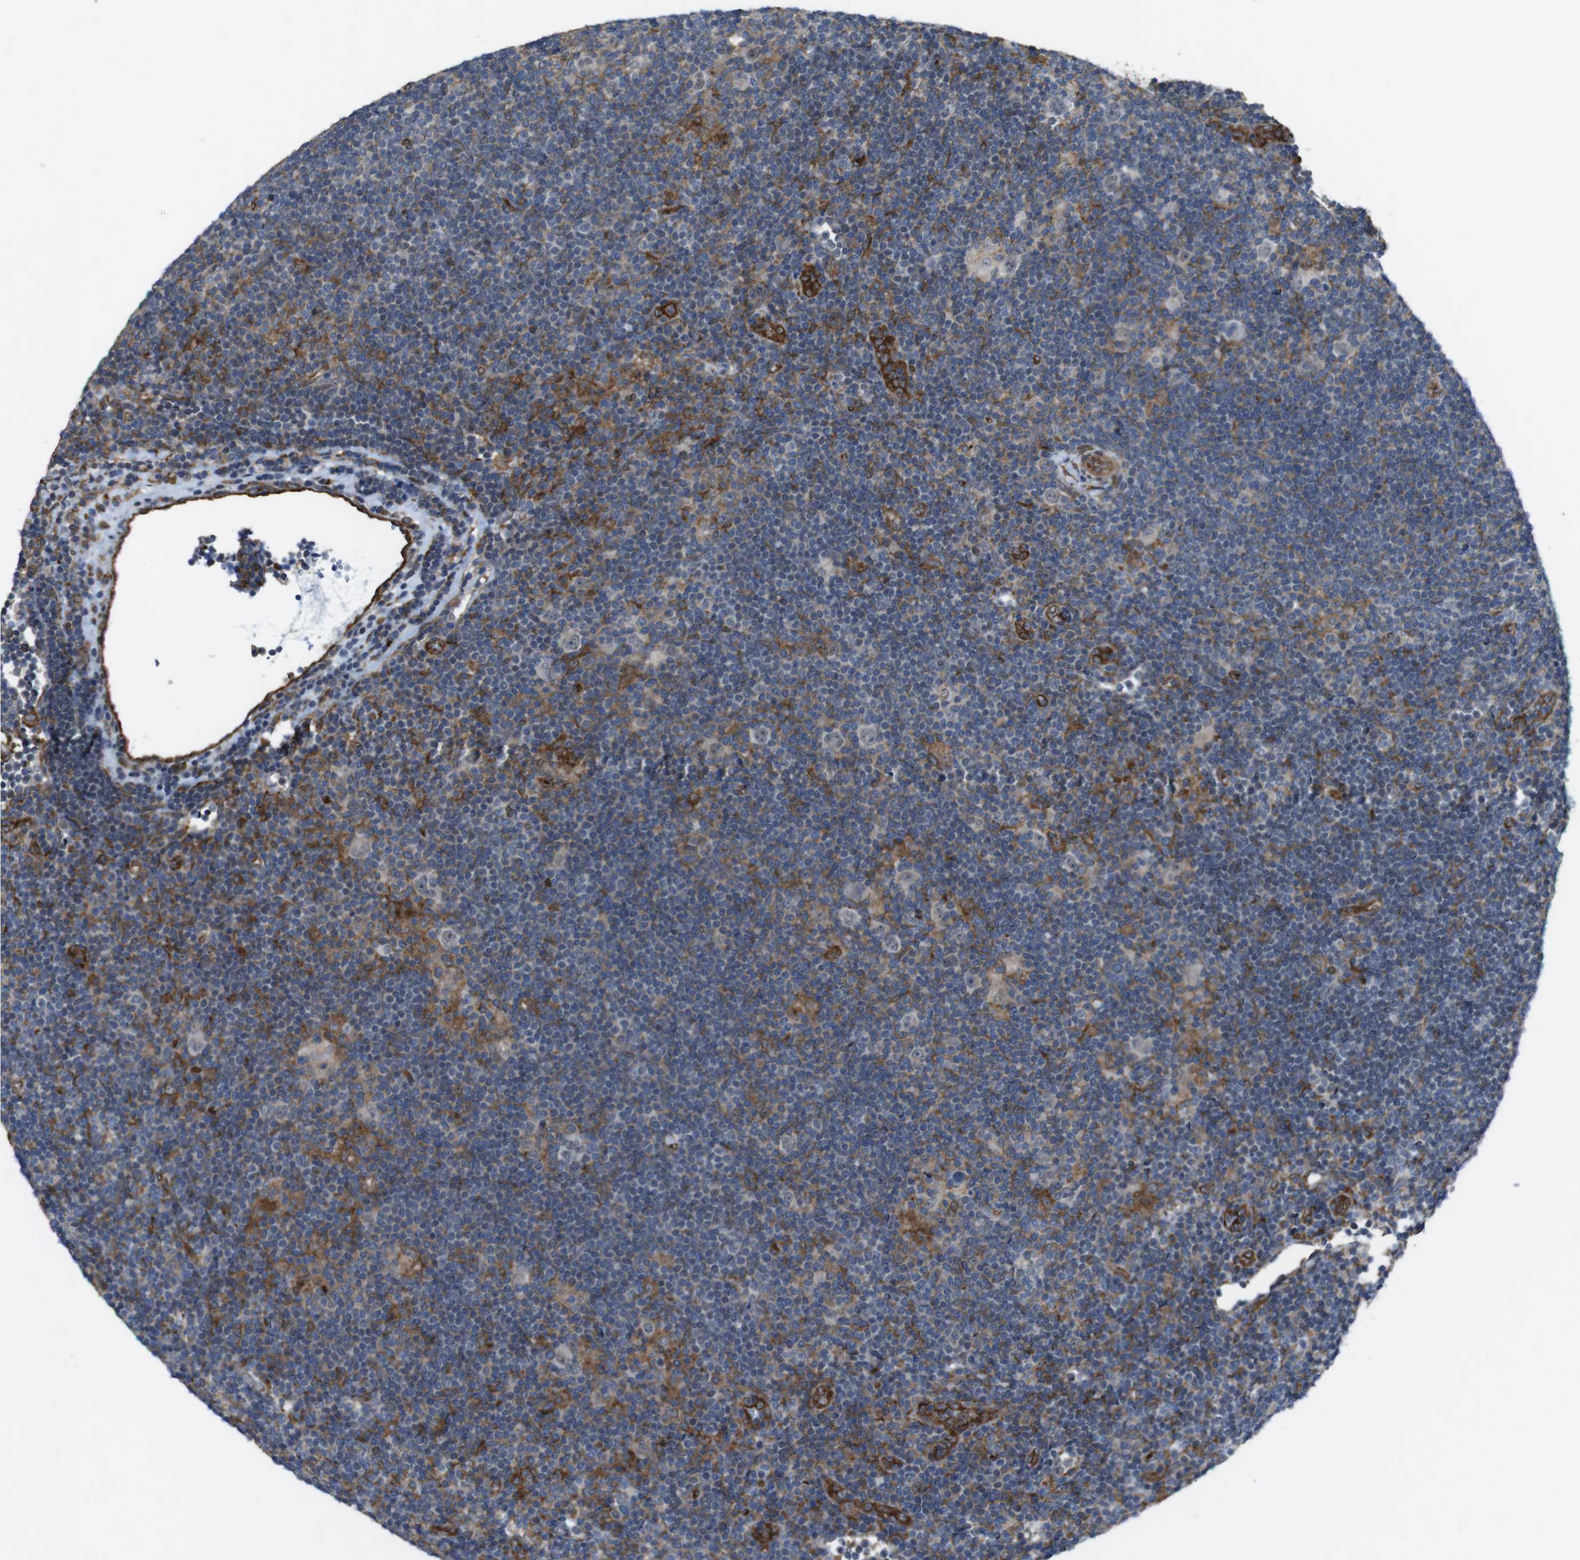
{"staining": {"intensity": "weak", "quantity": "<25%", "location": "cytoplasmic/membranous"}, "tissue": "lymphoma", "cell_type": "Tumor cells", "image_type": "cancer", "snomed": [{"axis": "morphology", "description": "Hodgkin's disease, NOS"}, {"axis": "topography", "description": "Lymph node"}], "caption": "There is no significant staining in tumor cells of Hodgkin's disease.", "gene": "PTGER4", "patient": {"sex": "female", "age": 57}}